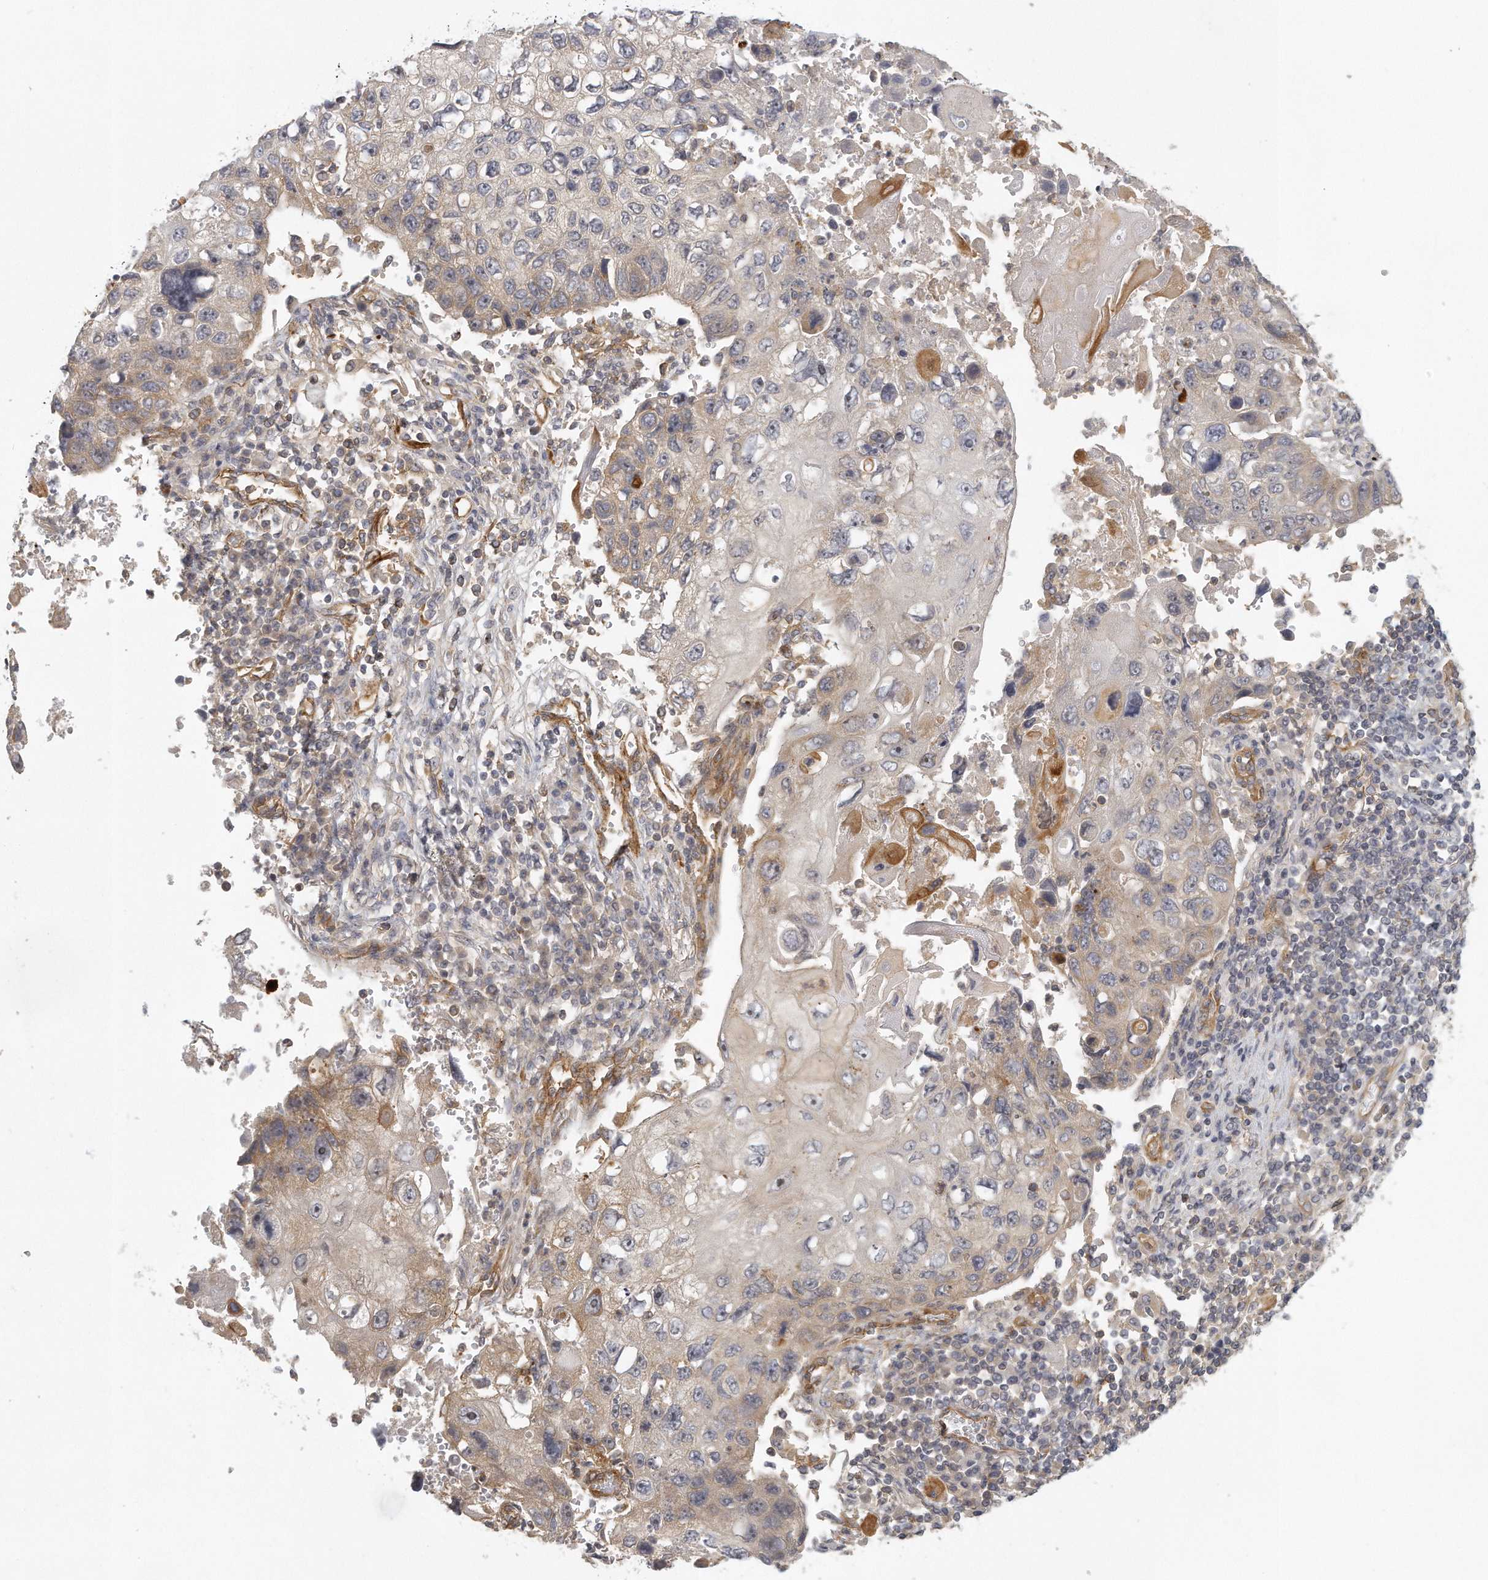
{"staining": {"intensity": "weak", "quantity": "<25%", "location": "cytoplasmic/membranous"}, "tissue": "lung cancer", "cell_type": "Tumor cells", "image_type": "cancer", "snomed": [{"axis": "morphology", "description": "Squamous cell carcinoma, NOS"}, {"axis": "topography", "description": "Lung"}], "caption": "This is a histopathology image of immunohistochemistry staining of squamous cell carcinoma (lung), which shows no positivity in tumor cells.", "gene": "MTERF4", "patient": {"sex": "male", "age": 61}}